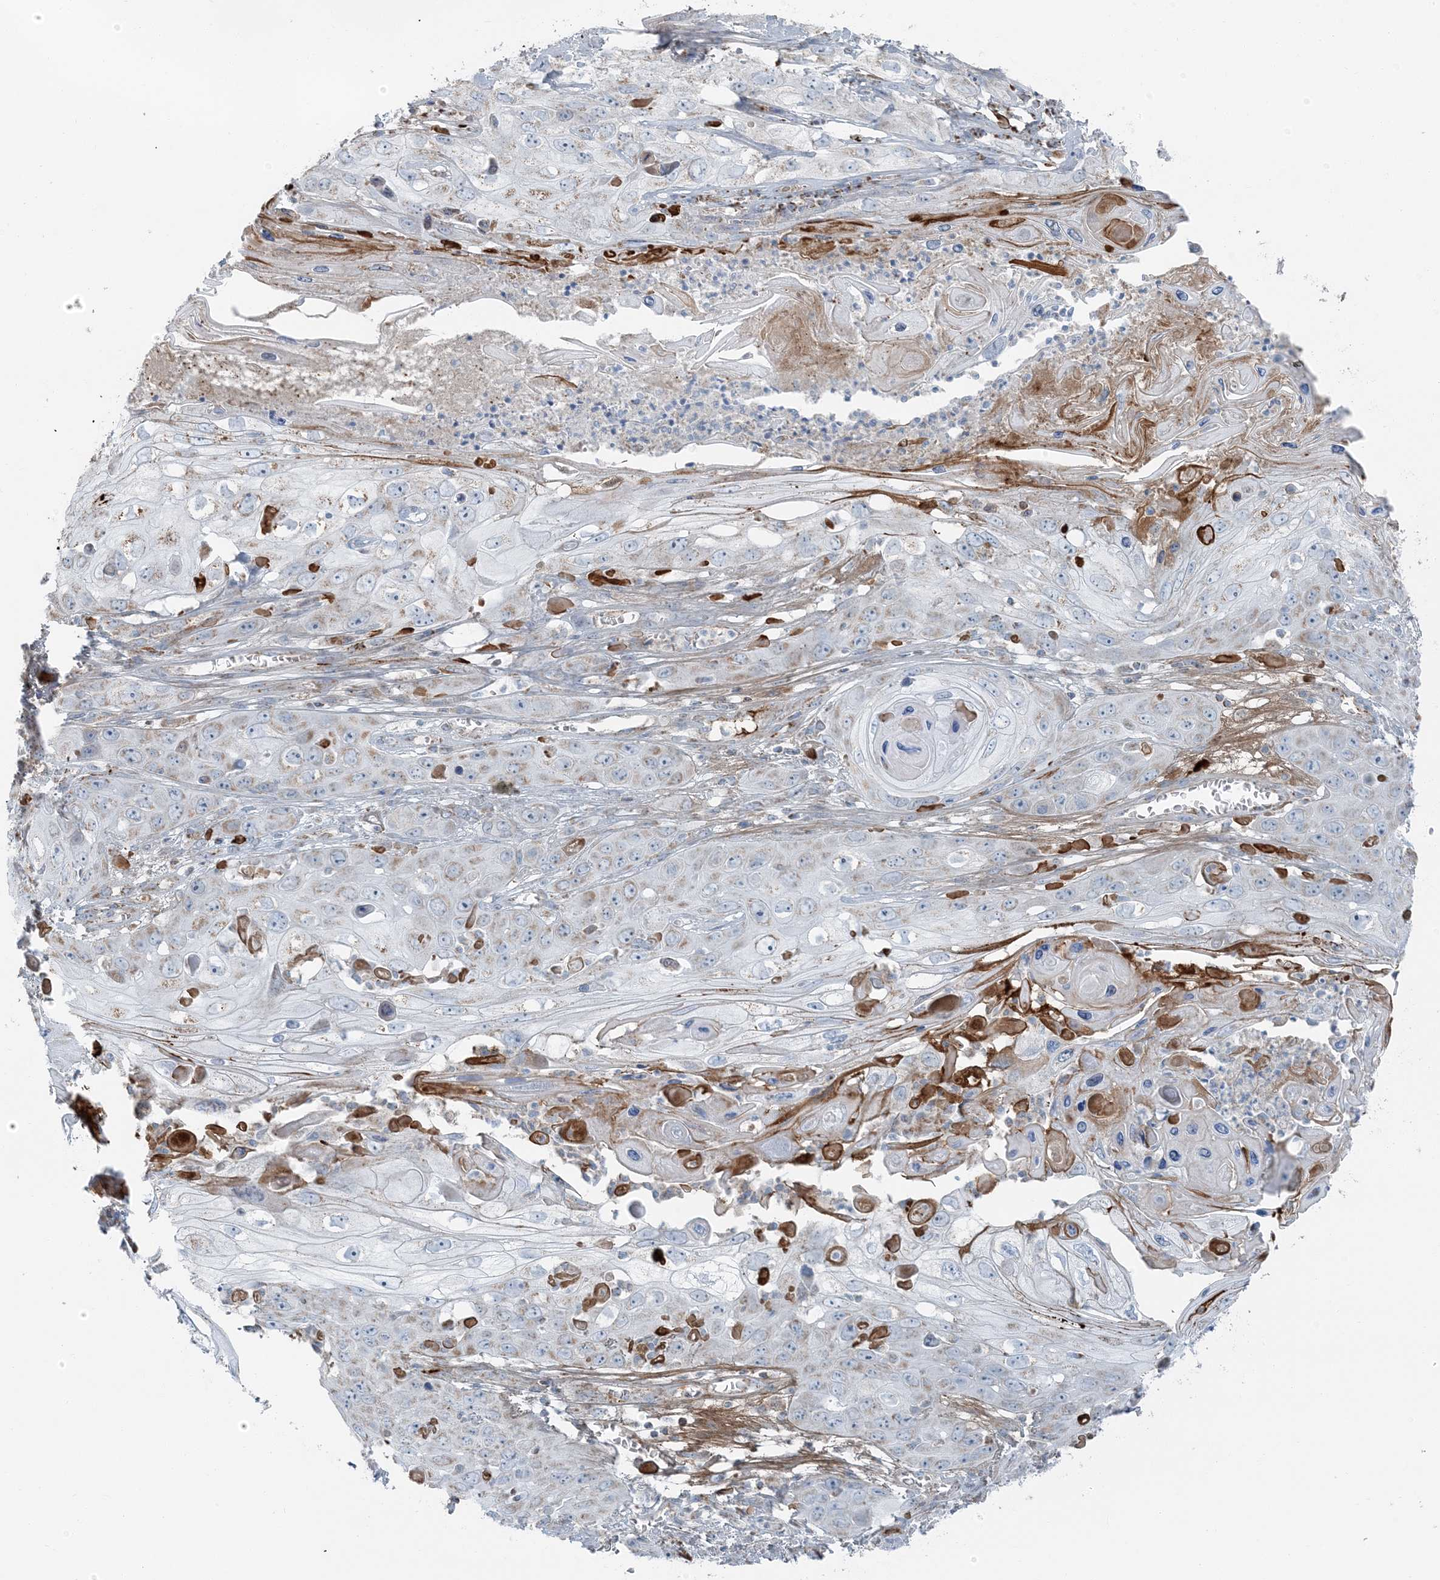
{"staining": {"intensity": "weak", "quantity": "<25%", "location": "cytoplasmic/membranous"}, "tissue": "skin cancer", "cell_type": "Tumor cells", "image_type": "cancer", "snomed": [{"axis": "morphology", "description": "Squamous cell carcinoma, NOS"}, {"axis": "topography", "description": "Skin"}], "caption": "Immunohistochemical staining of human squamous cell carcinoma (skin) shows no significant expression in tumor cells.", "gene": "SLC22A16", "patient": {"sex": "male", "age": 55}}